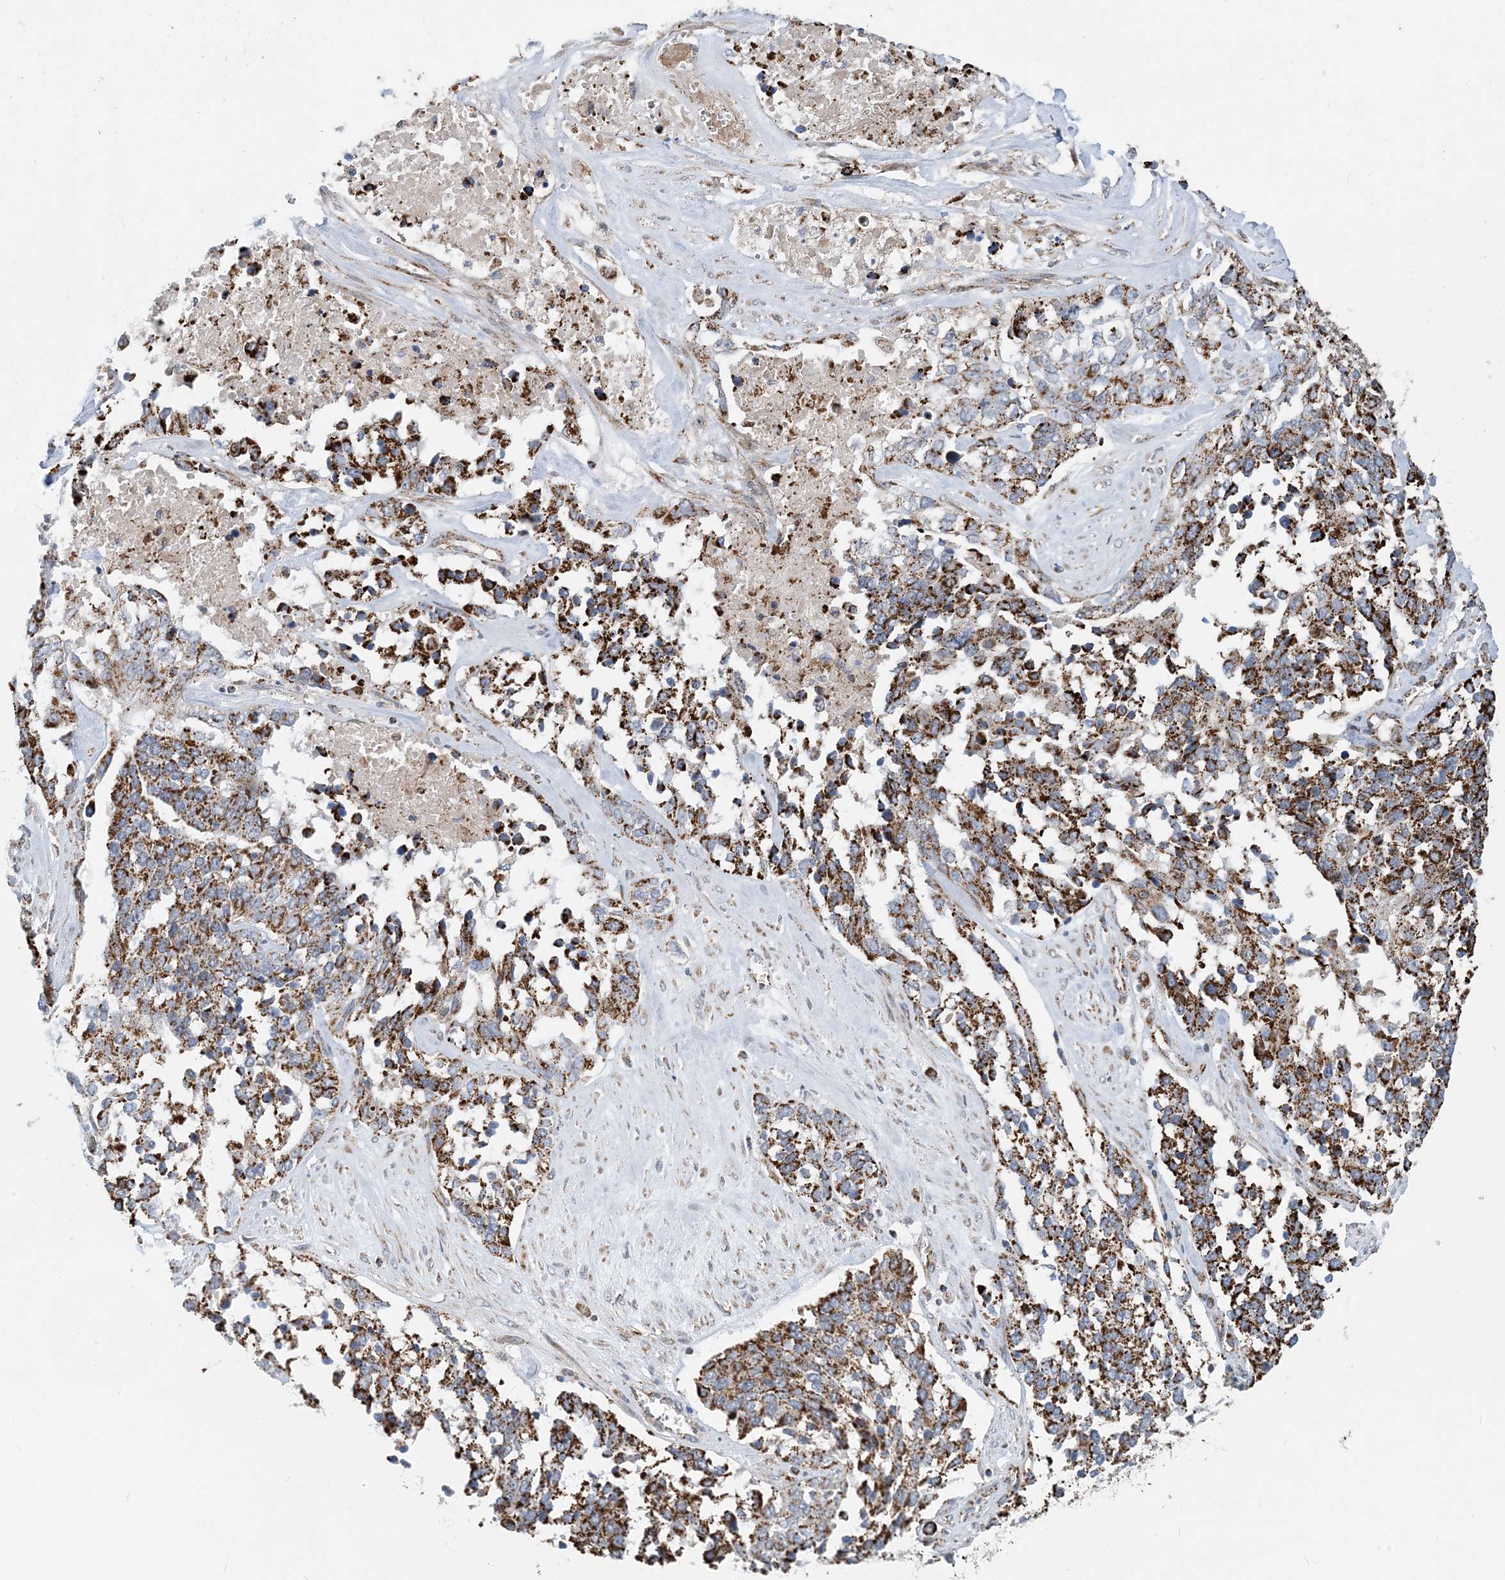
{"staining": {"intensity": "strong", "quantity": ">75%", "location": "cytoplasmic/membranous"}, "tissue": "ovarian cancer", "cell_type": "Tumor cells", "image_type": "cancer", "snomed": [{"axis": "morphology", "description": "Cystadenocarcinoma, serous, NOS"}, {"axis": "topography", "description": "Ovary"}], "caption": "A micrograph showing strong cytoplasmic/membranous expression in approximately >75% of tumor cells in ovarian serous cystadenocarcinoma, as visualized by brown immunohistochemical staining.", "gene": "PCDHGA1", "patient": {"sex": "female", "age": 44}}